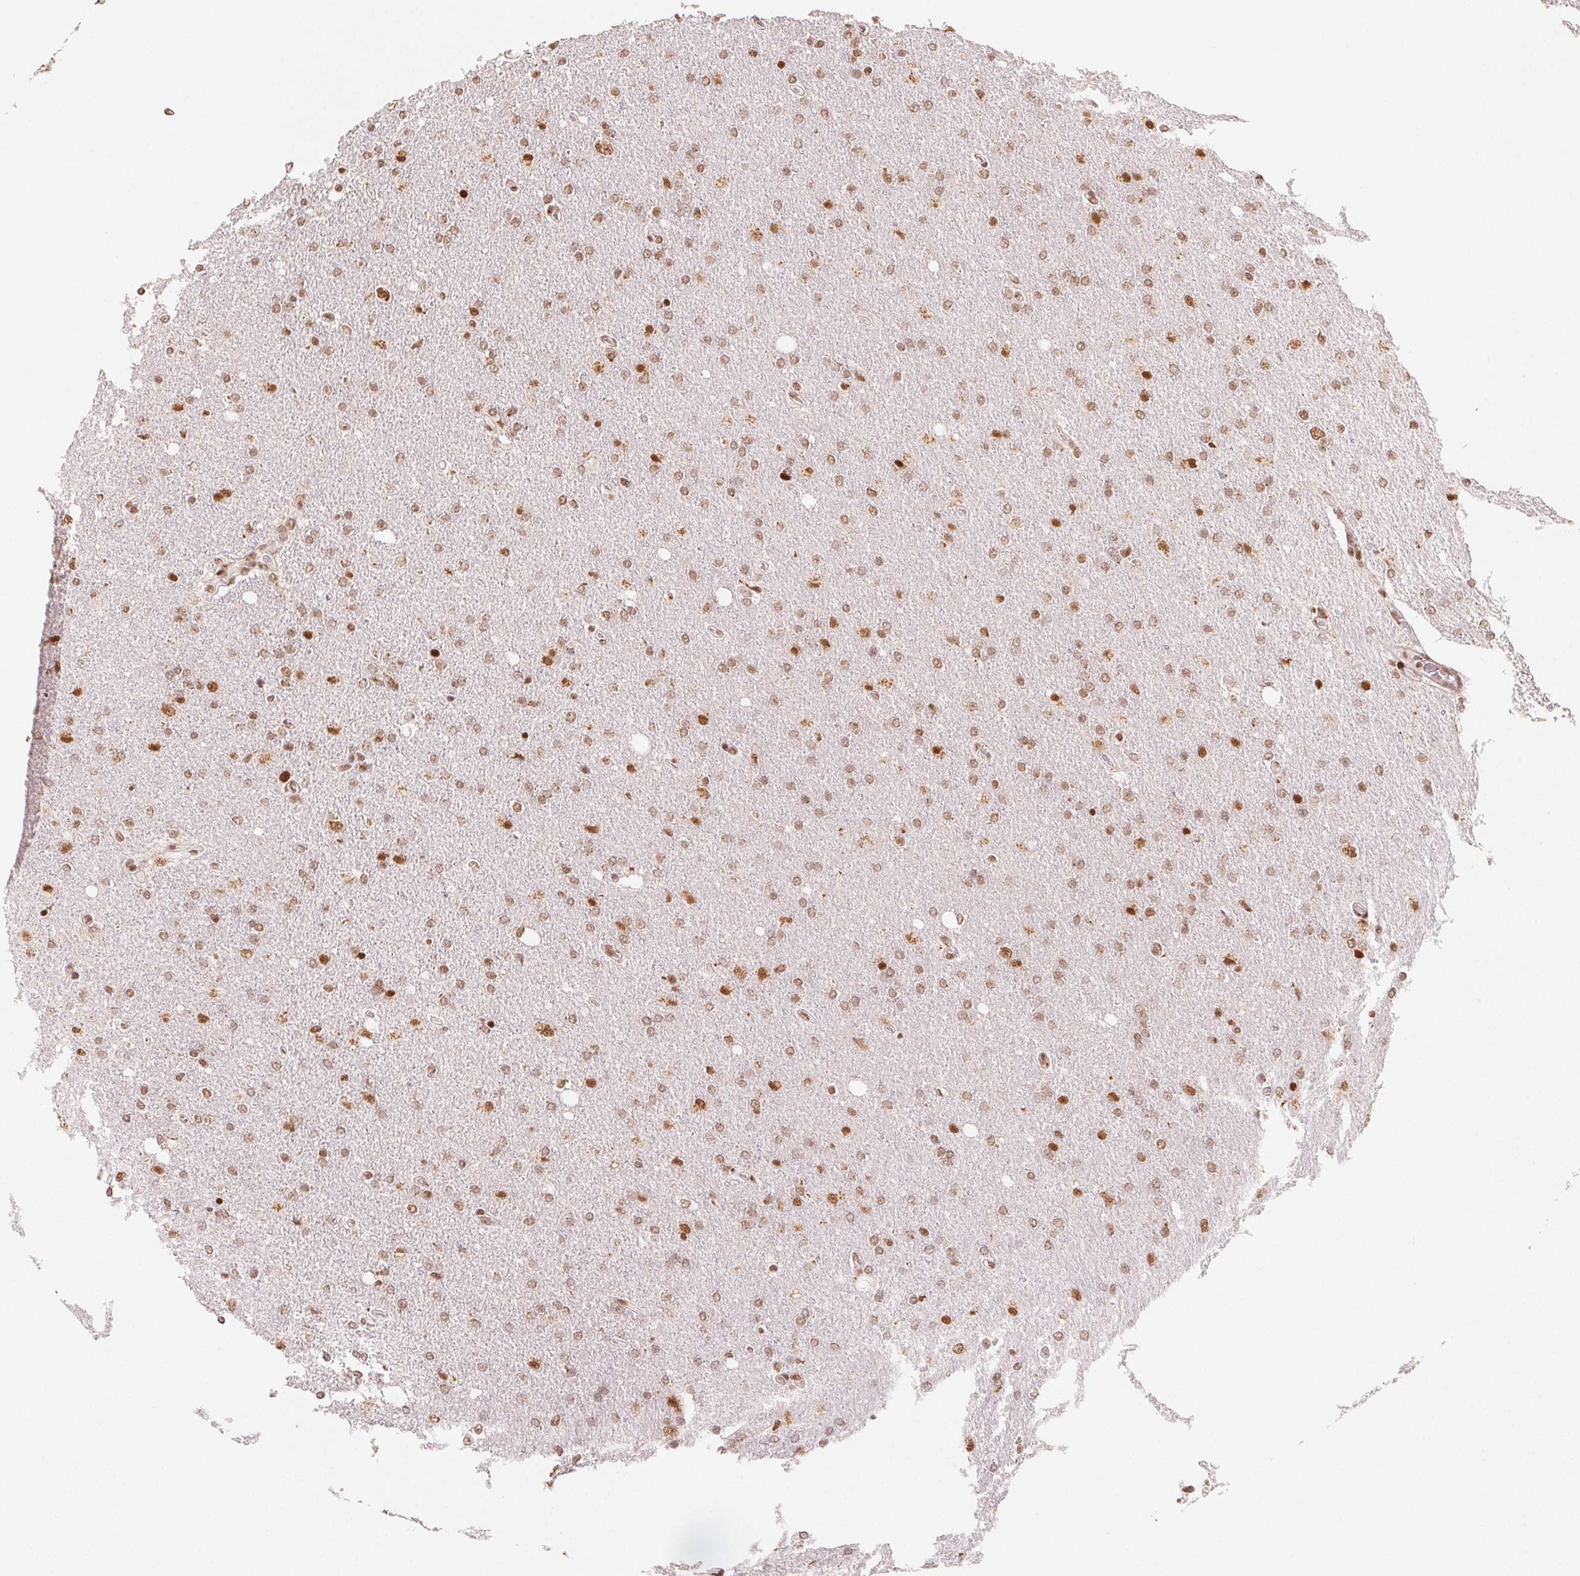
{"staining": {"intensity": "moderate", "quantity": ">75%", "location": "nuclear"}, "tissue": "glioma", "cell_type": "Tumor cells", "image_type": "cancer", "snomed": [{"axis": "morphology", "description": "Glioma, malignant, High grade"}, {"axis": "topography", "description": "Cerebral cortex"}], "caption": "Immunohistochemical staining of human glioma displays moderate nuclear protein staining in approximately >75% of tumor cells.", "gene": "TOPORS", "patient": {"sex": "male", "age": 70}}